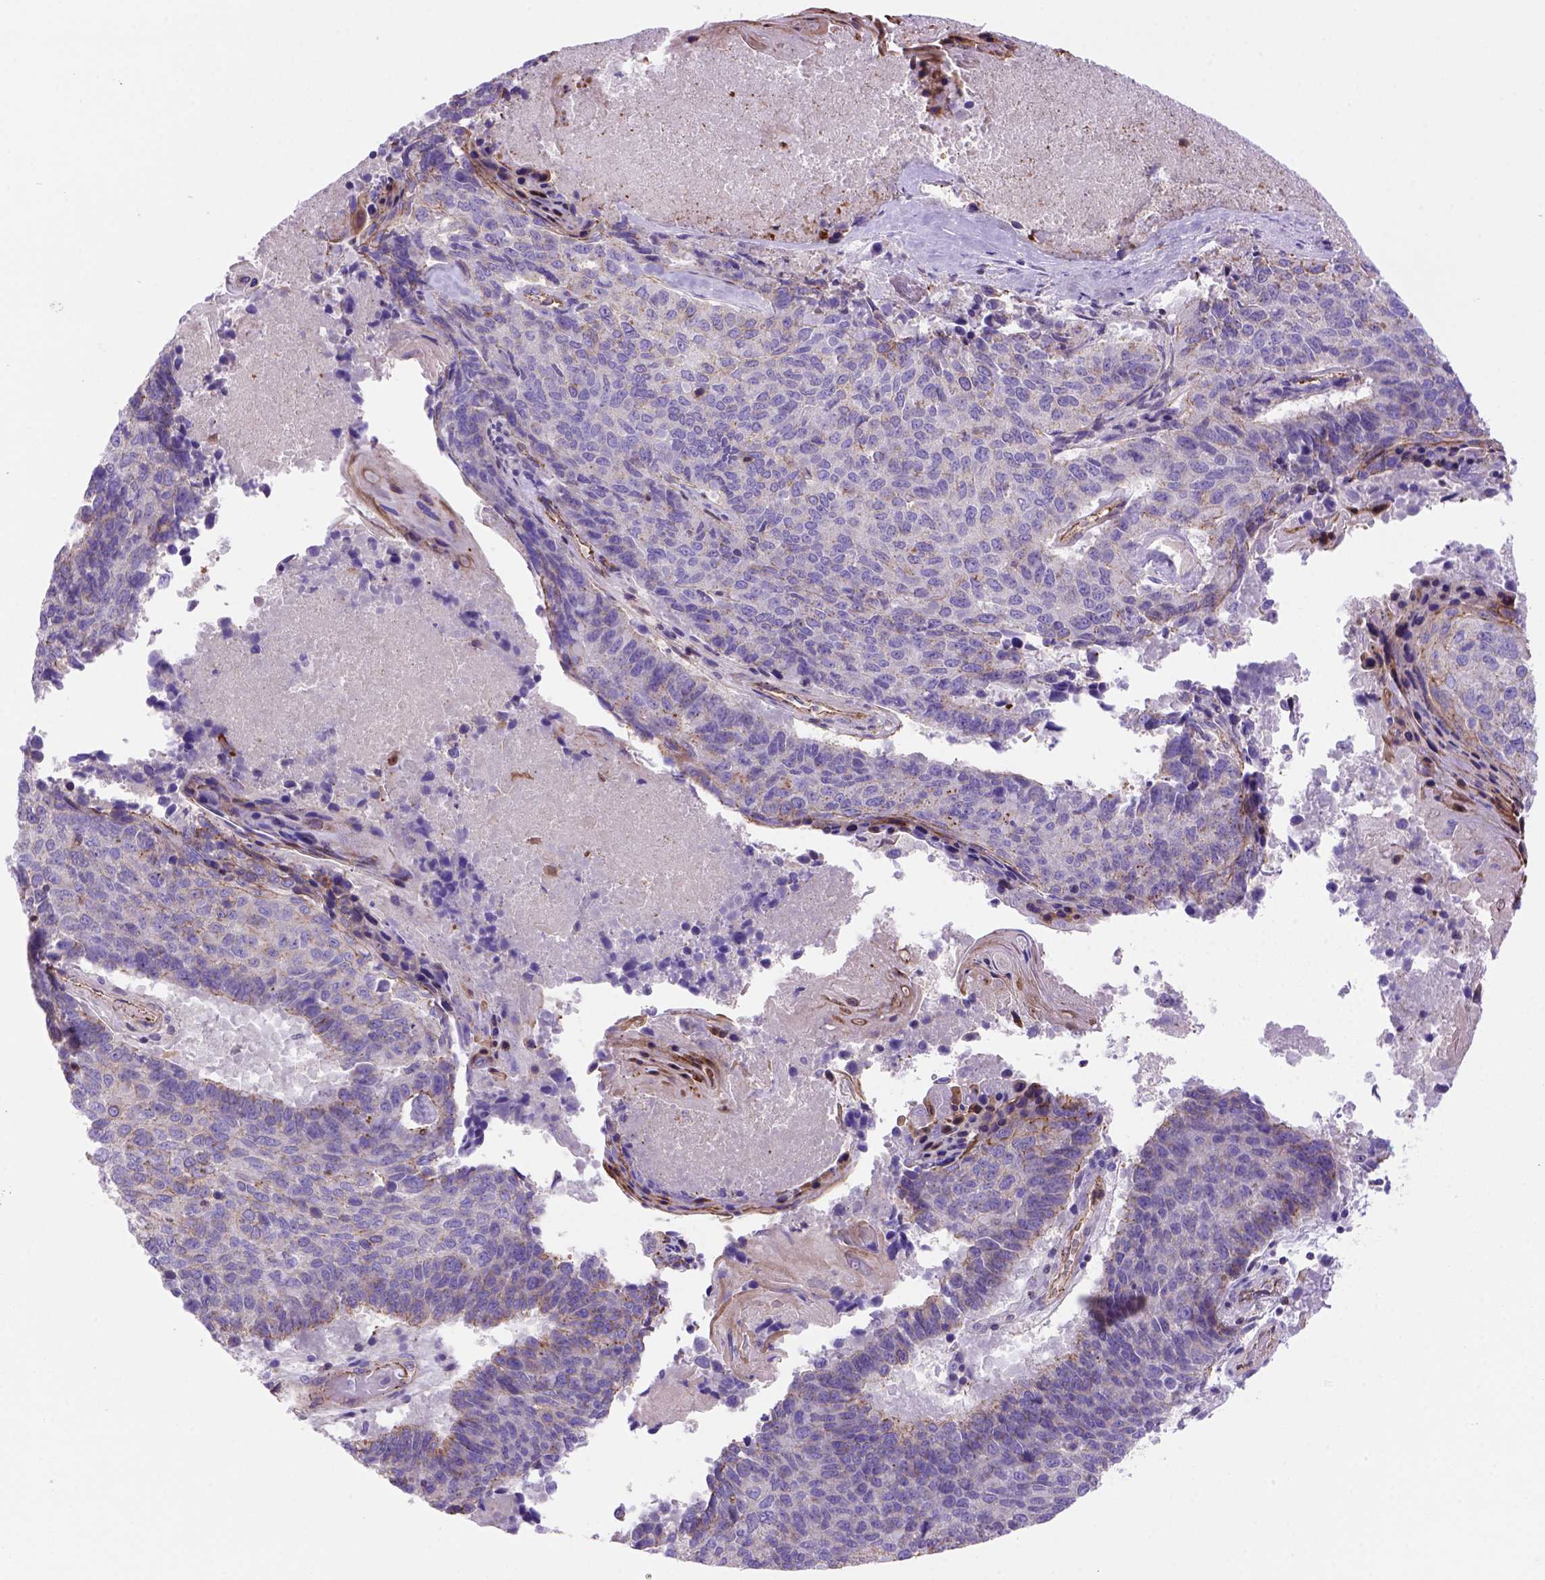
{"staining": {"intensity": "moderate", "quantity": "<25%", "location": "cytoplasmic/membranous"}, "tissue": "lung cancer", "cell_type": "Tumor cells", "image_type": "cancer", "snomed": [{"axis": "morphology", "description": "Squamous cell carcinoma, NOS"}, {"axis": "topography", "description": "Lung"}], "caption": "Brown immunohistochemical staining in human lung cancer reveals moderate cytoplasmic/membranous positivity in approximately <25% of tumor cells. The protein is stained brown, and the nuclei are stained in blue (DAB (3,3'-diaminobenzidine) IHC with brightfield microscopy, high magnification).", "gene": "PEX12", "patient": {"sex": "male", "age": 73}}